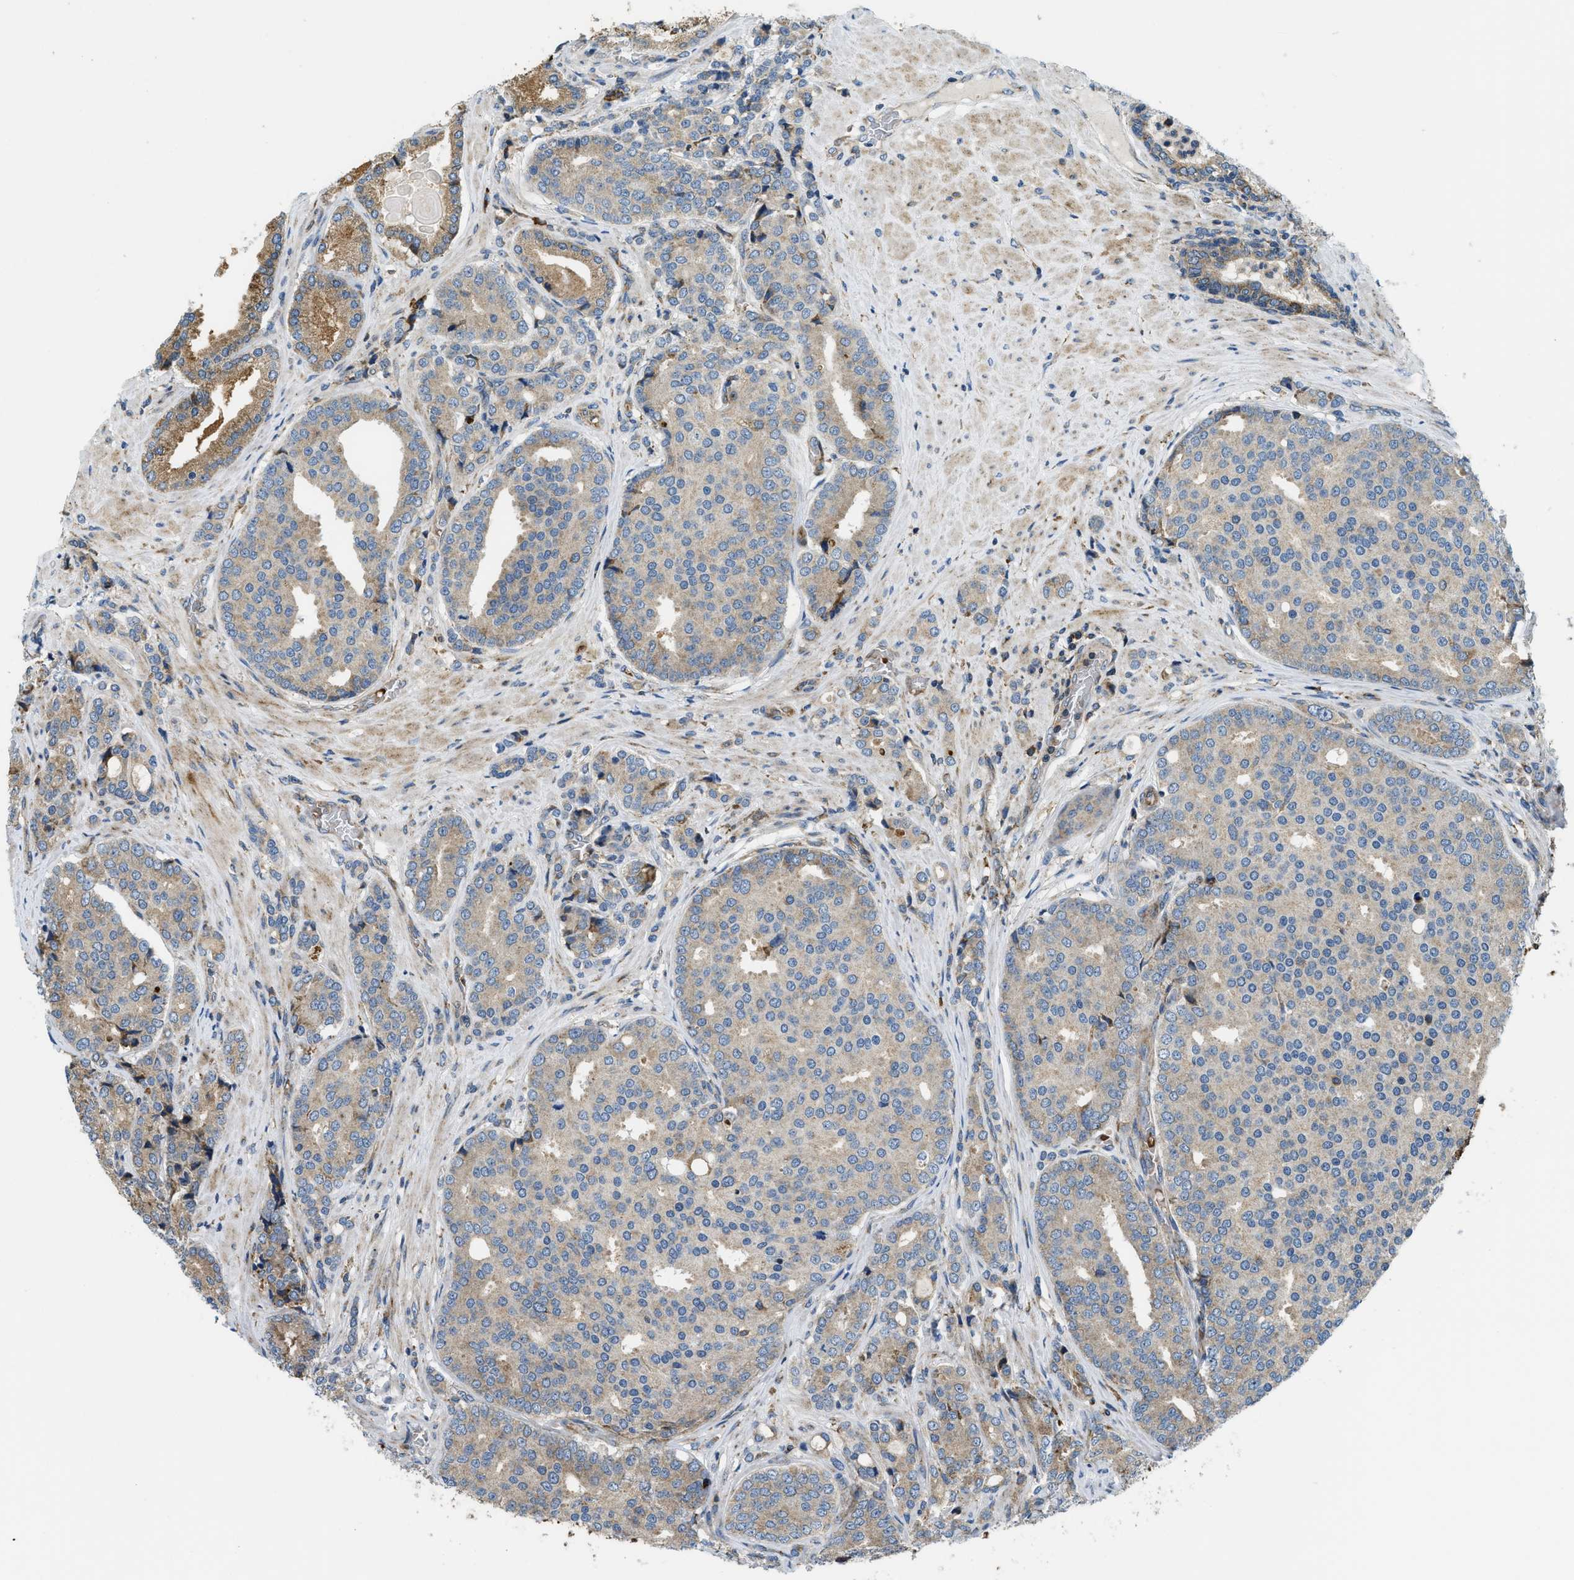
{"staining": {"intensity": "moderate", "quantity": "<25%", "location": "cytoplasmic/membranous"}, "tissue": "prostate cancer", "cell_type": "Tumor cells", "image_type": "cancer", "snomed": [{"axis": "morphology", "description": "Adenocarcinoma, High grade"}, {"axis": "topography", "description": "Prostate"}], "caption": "Protein analysis of prostate cancer (adenocarcinoma (high-grade)) tissue shows moderate cytoplasmic/membranous expression in about <25% of tumor cells.", "gene": "CSPG4", "patient": {"sex": "male", "age": 50}}